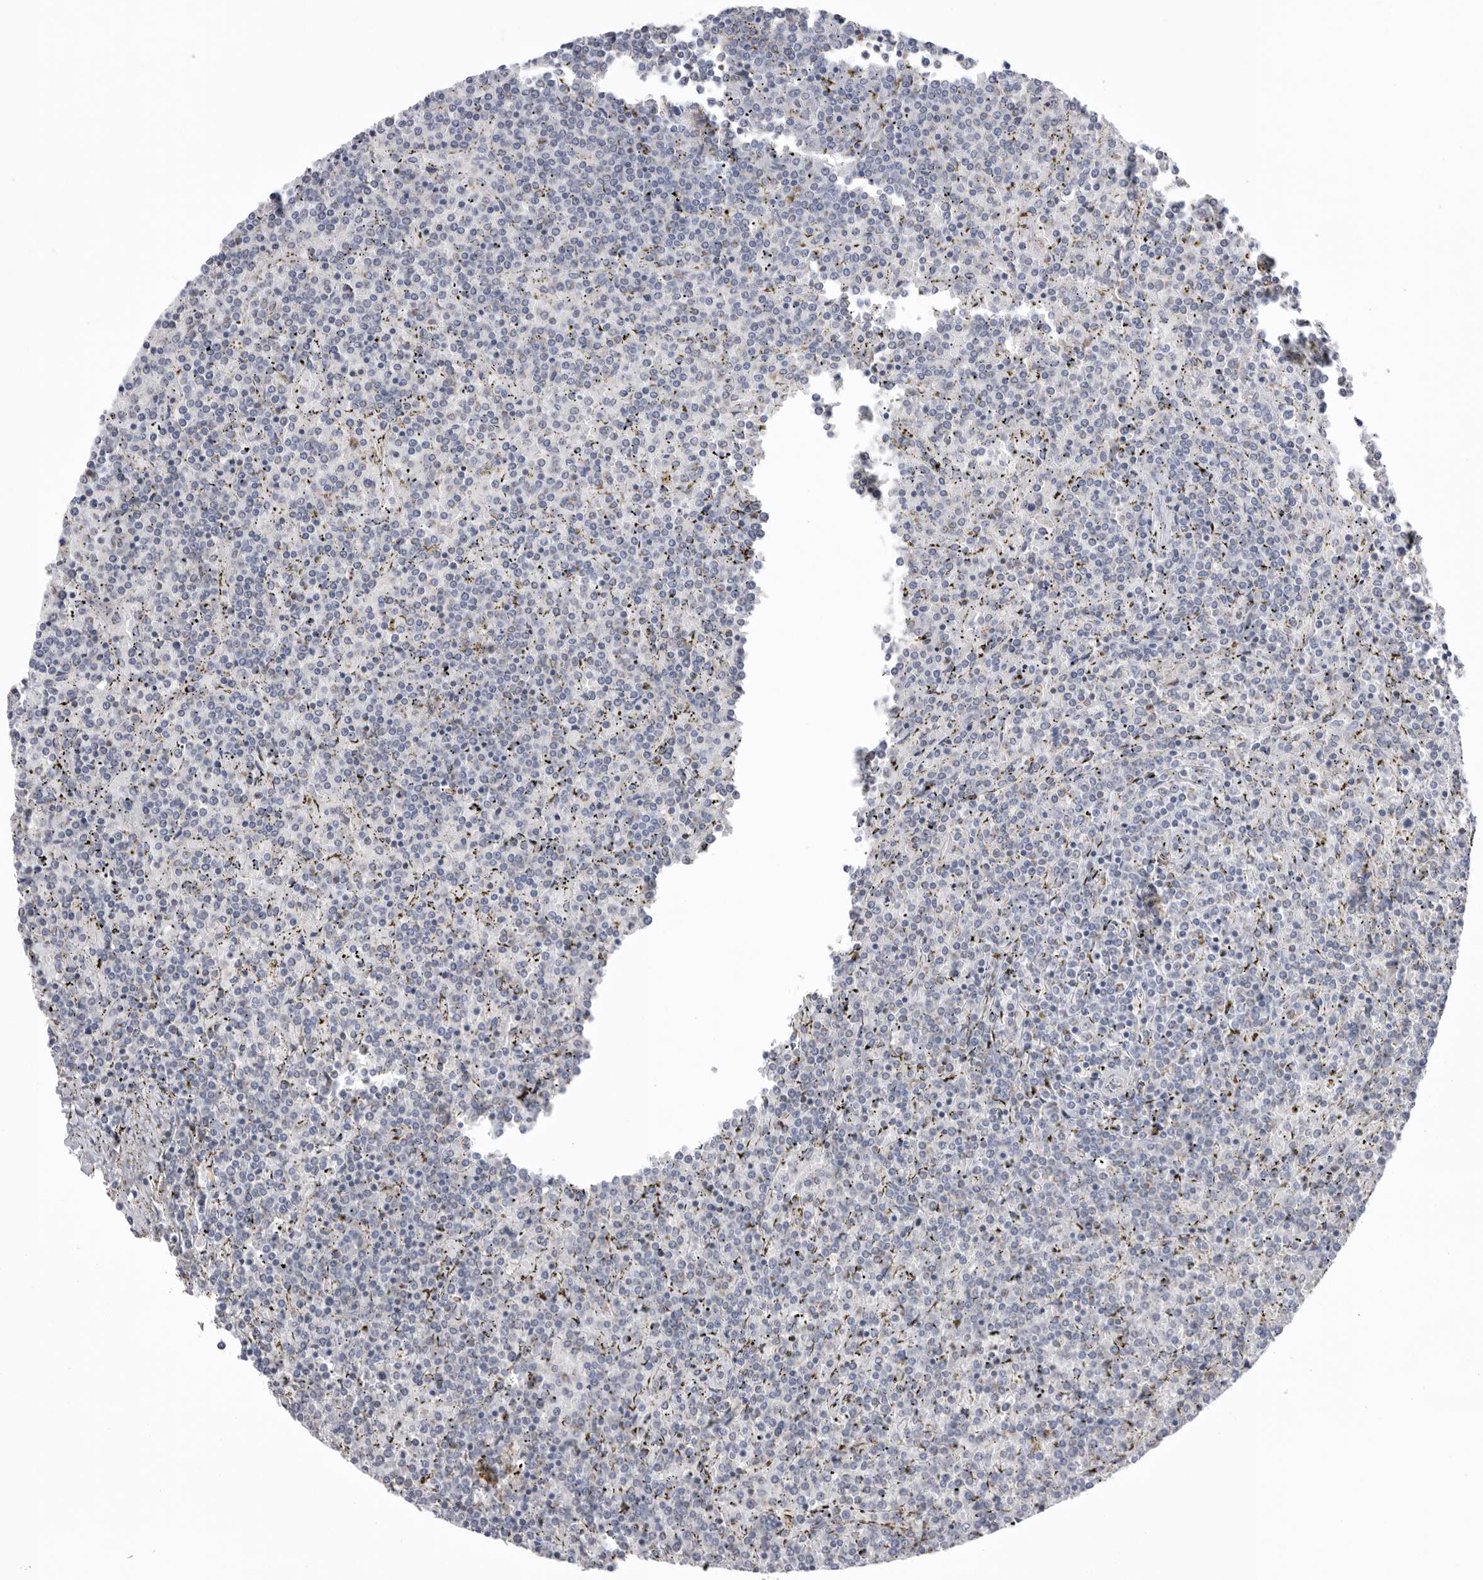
{"staining": {"intensity": "negative", "quantity": "none", "location": "none"}, "tissue": "lymphoma", "cell_type": "Tumor cells", "image_type": "cancer", "snomed": [{"axis": "morphology", "description": "Malignant lymphoma, non-Hodgkin's type, Low grade"}, {"axis": "topography", "description": "Spleen"}], "caption": "Immunohistochemical staining of lymphoma demonstrates no significant expression in tumor cells. (DAB (3,3'-diaminobenzidine) immunohistochemistry (IHC), high magnification).", "gene": "VDAC3", "patient": {"sex": "female", "age": 19}}